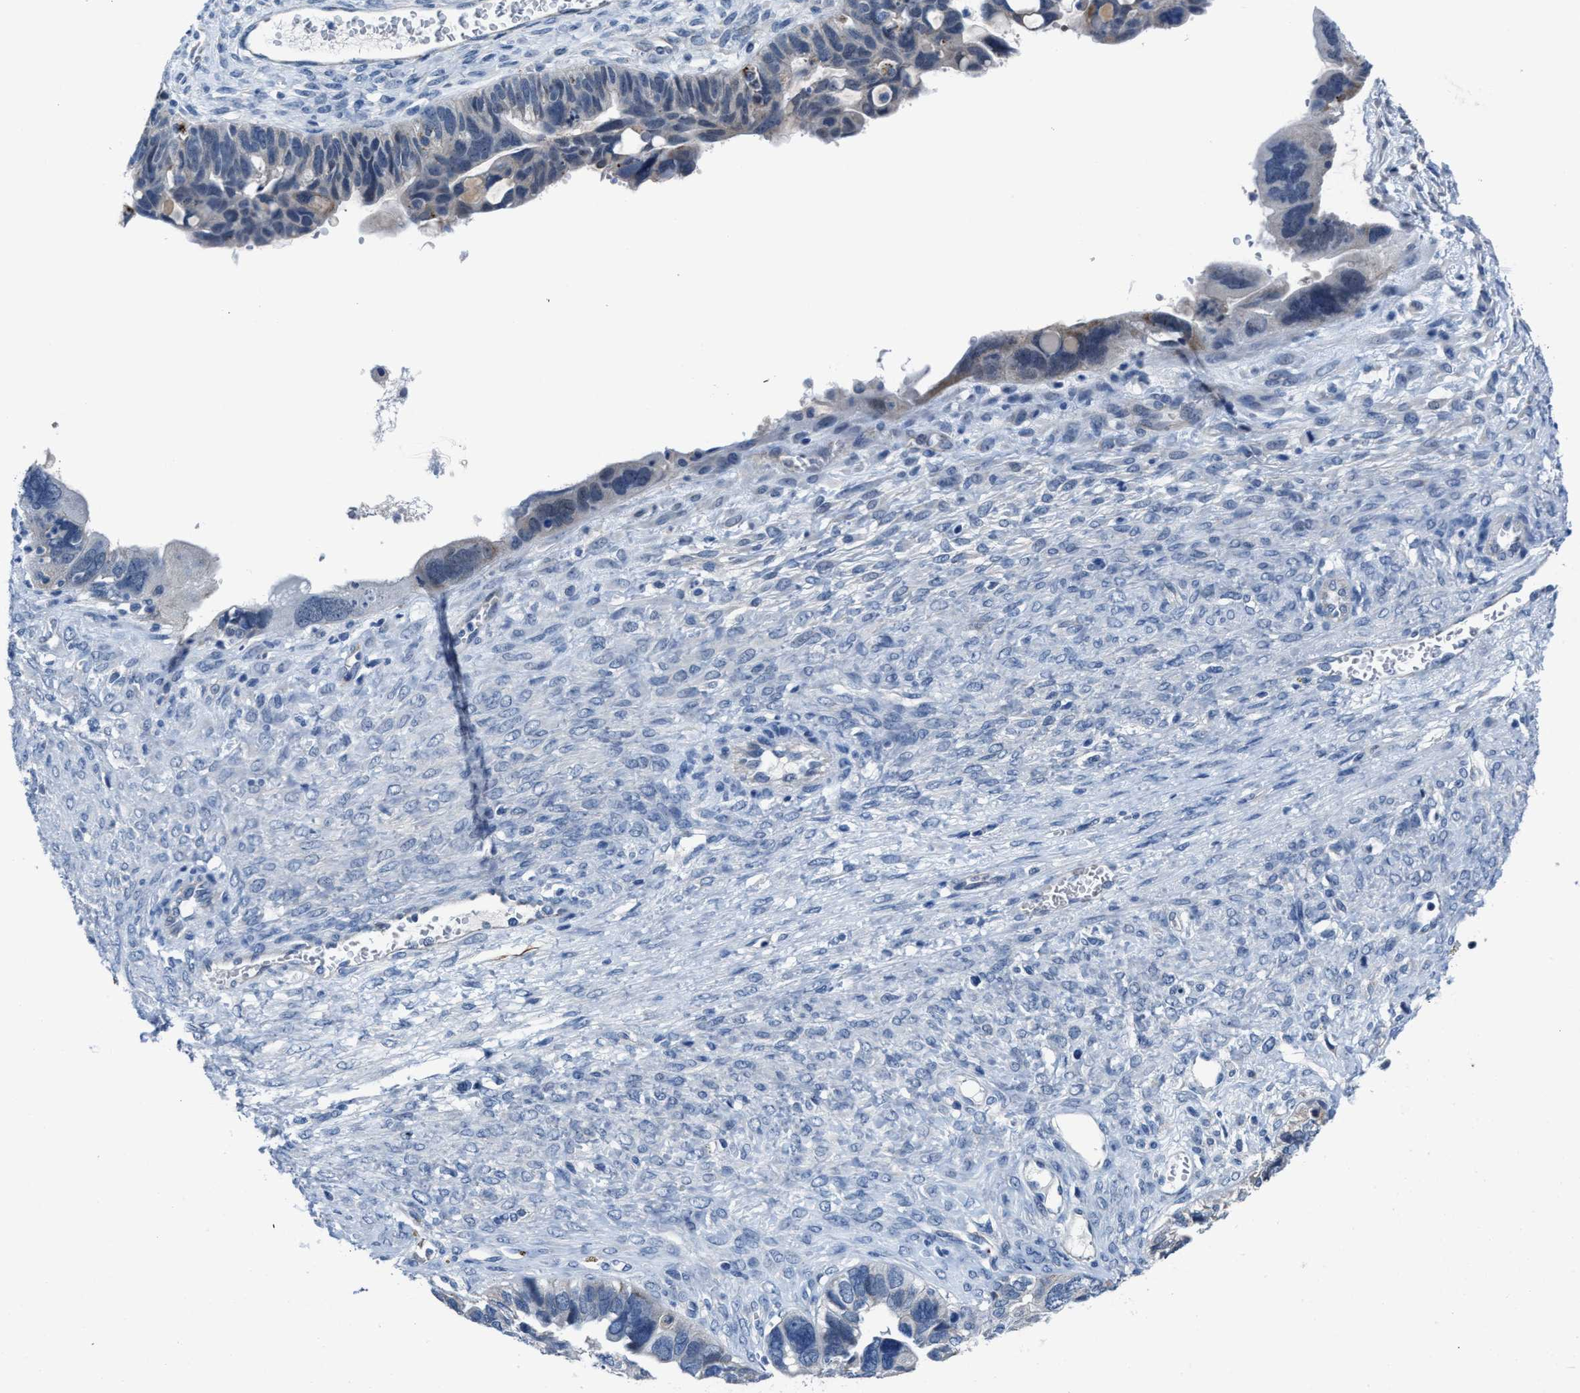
{"staining": {"intensity": "negative", "quantity": "none", "location": "none"}, "tissue": "ovarian cancer", "cell_type": "Tumor cells", "image_type": "cancer", "snomed": [{"axis": "morphology", "description": "Cystadenocarcinoma, serous, NOS"}, {"axis": "topography", "description": "Ovary"}], "caption": "This is a image of immunohistochemistry (IHC) staining of ovarian cancer (serous cystadenocarcinoma), which shows no staining in tumor cells. (DAB IHC visualized using brightfield microscopy, high magnification).", "gene": "GHITM", "patient": {"sex": "female", "age": 79}}